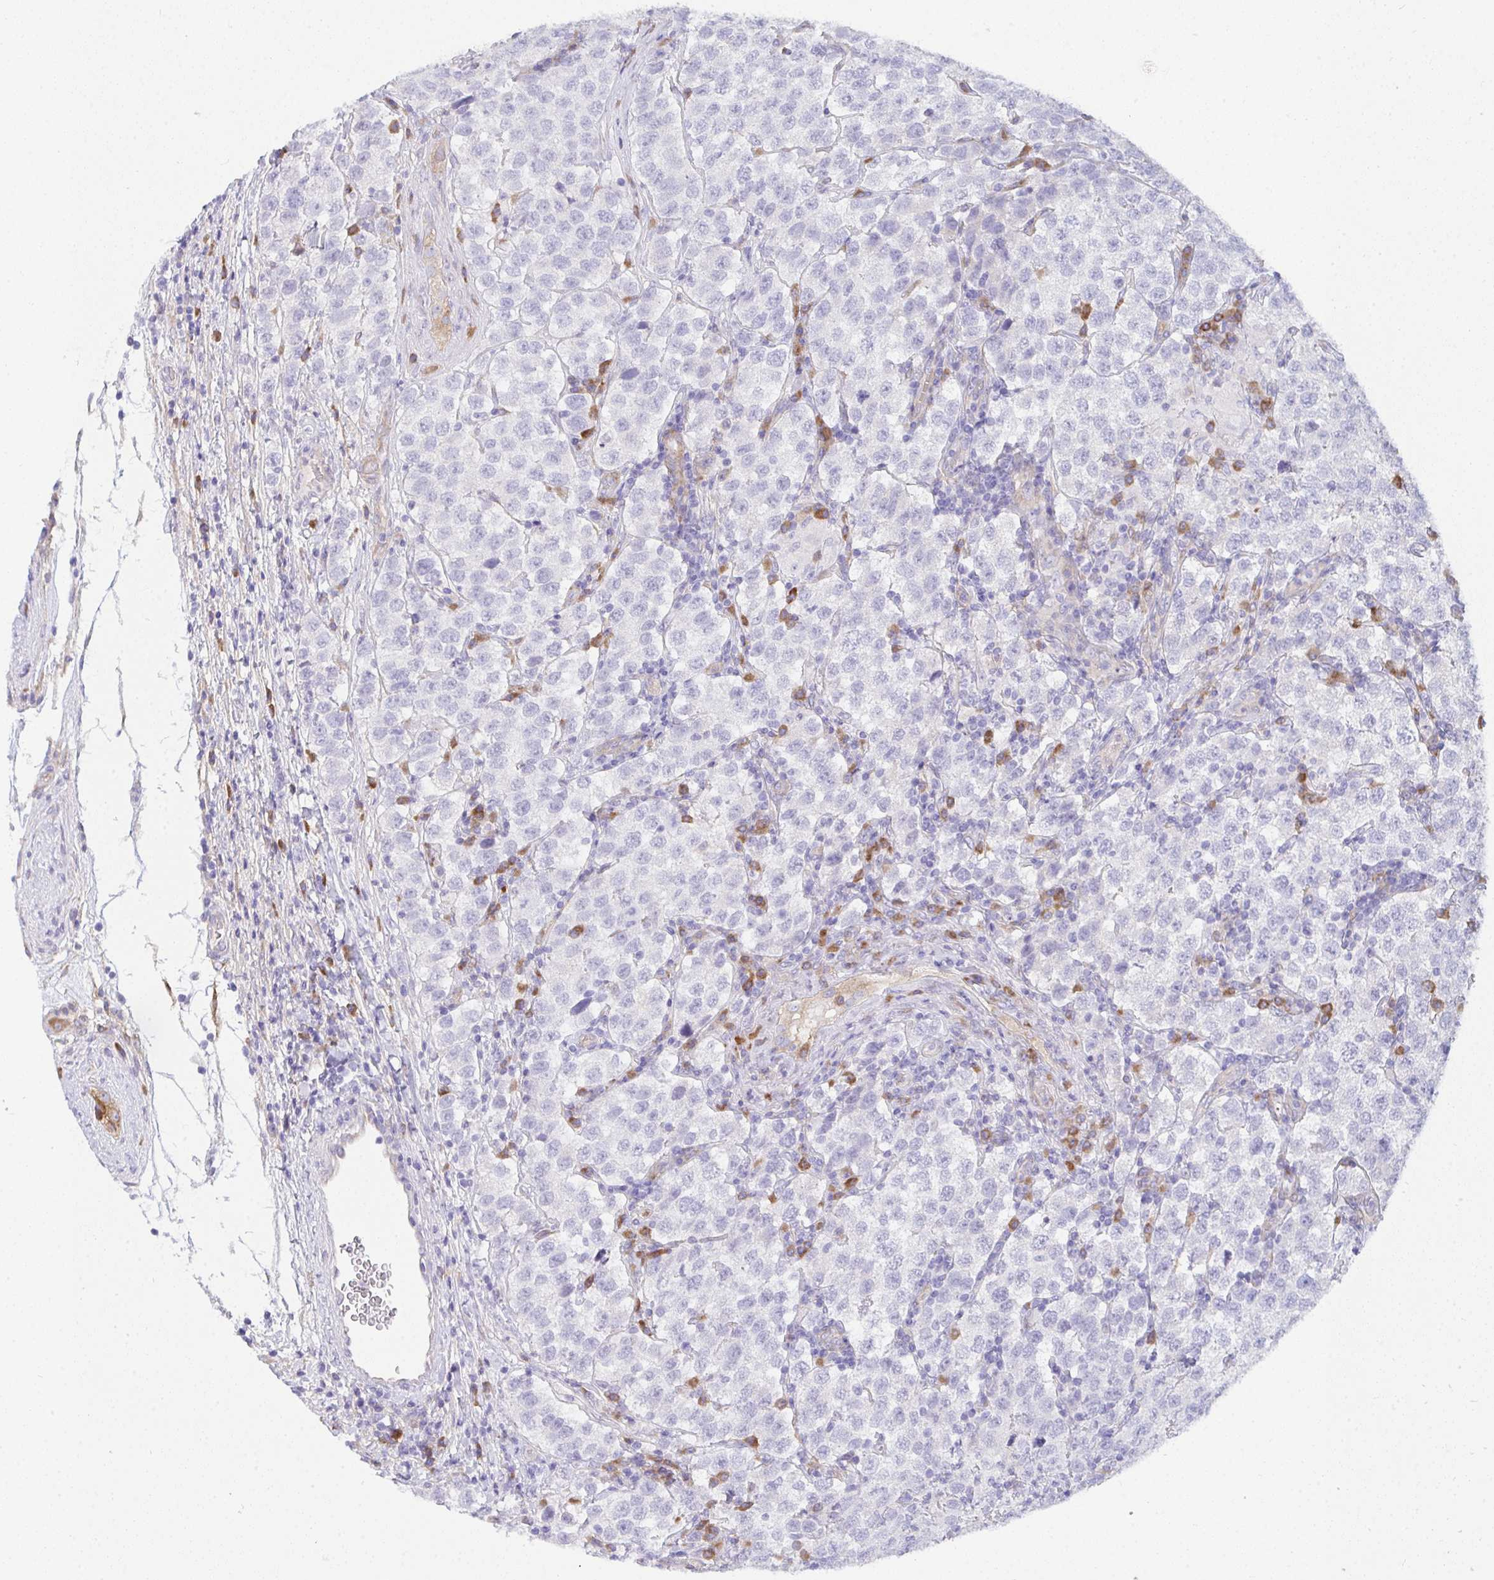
{"staining": {"intensity": "negative", "quantity": "none", "location": "none"}, "tissue": "testis cancer", "cell_type": "Tumor cells", "image_type": "cancer", "snomed": [{"axis": "morphology", "description": "Seminoma, NOS"}, {"axis": "topography", "description": "Testis"}], "caption": "There is no significant positivity in tumor cells of testis cancer (seminoma). (DAB immunohistochemistry with hematoxylin counter stain).", "gene": "GAB1", "patient": {"sex": "male", "age": 34}}